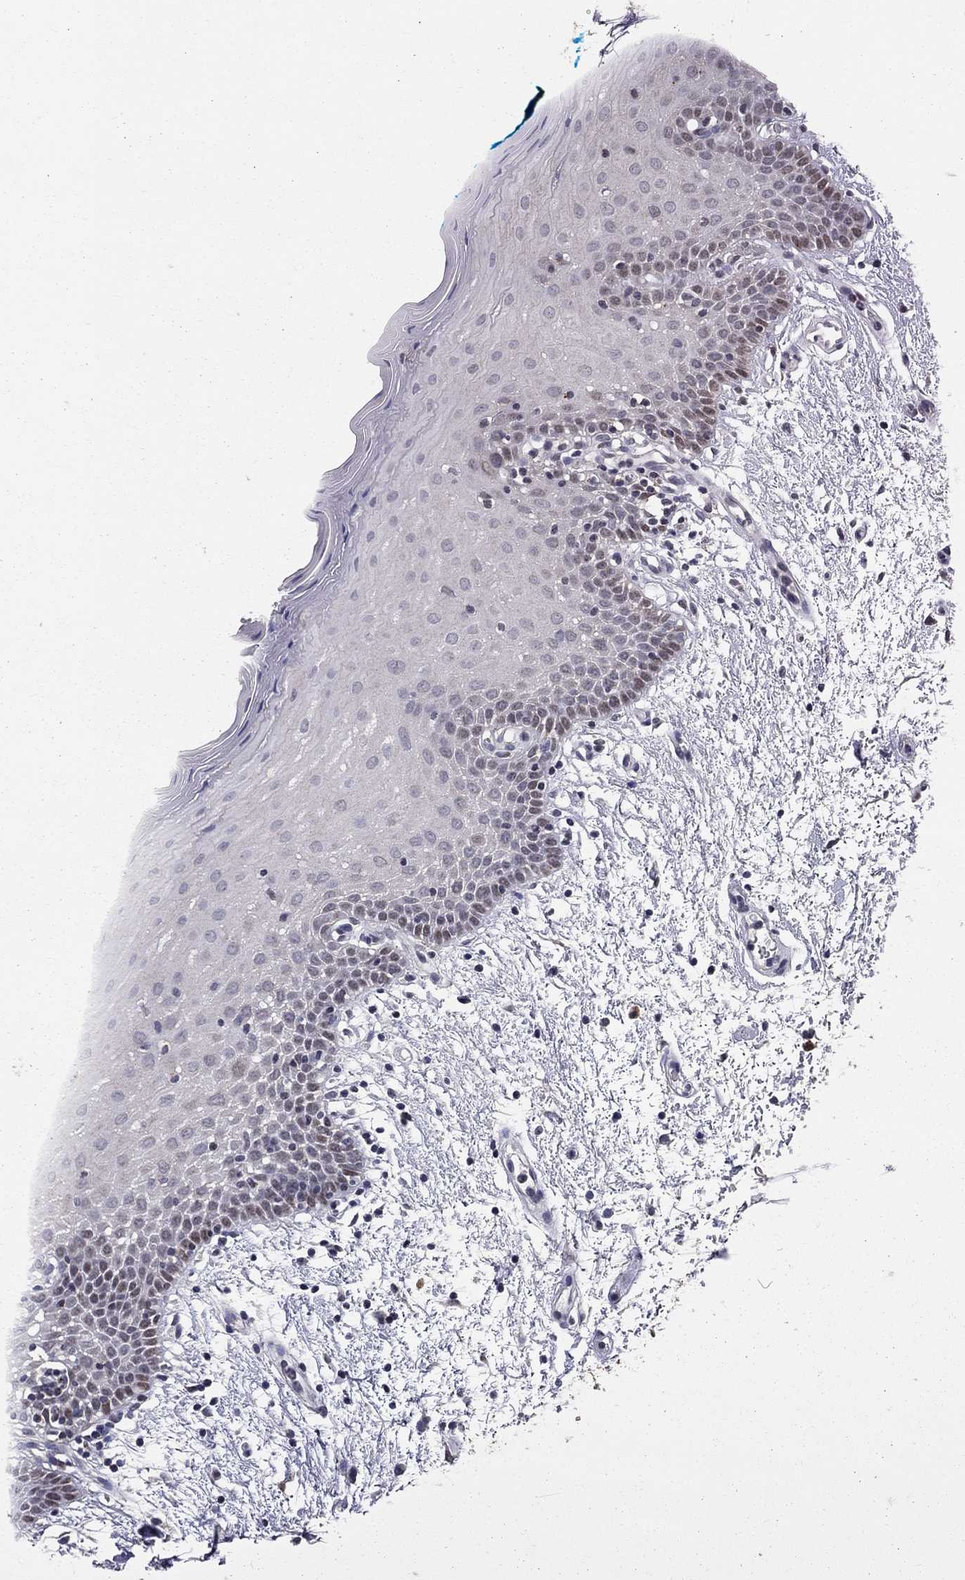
{"staining": {"intensity": "negative", "quantity": "none", "location": "none"}, "tissue": "oral mucosa", "cell_type": "Squamous epithelial cells", "image_type": "normal", "snomed": [{"axis": "morphology", "description": "Normal tissue, NOS"}, {"axis": "morphology", "description": "Squamous cell carcinoma, NOS"}, {"axis": "topography", "description": "Oral tissue"}, {"axis": "topography", "description": "Head-Neck"}], "caption": "The immunohistochemistry image has no significant positivity in squamous epithelial cells of oral mucosa. The staining is performed using DAB (3,3'-diaminobenzidine) brown chromogen with nuclei counter-stained in using hematoxylin.", "gene": "HDAC3", "patient": {"sex": "female", "age": 75}}